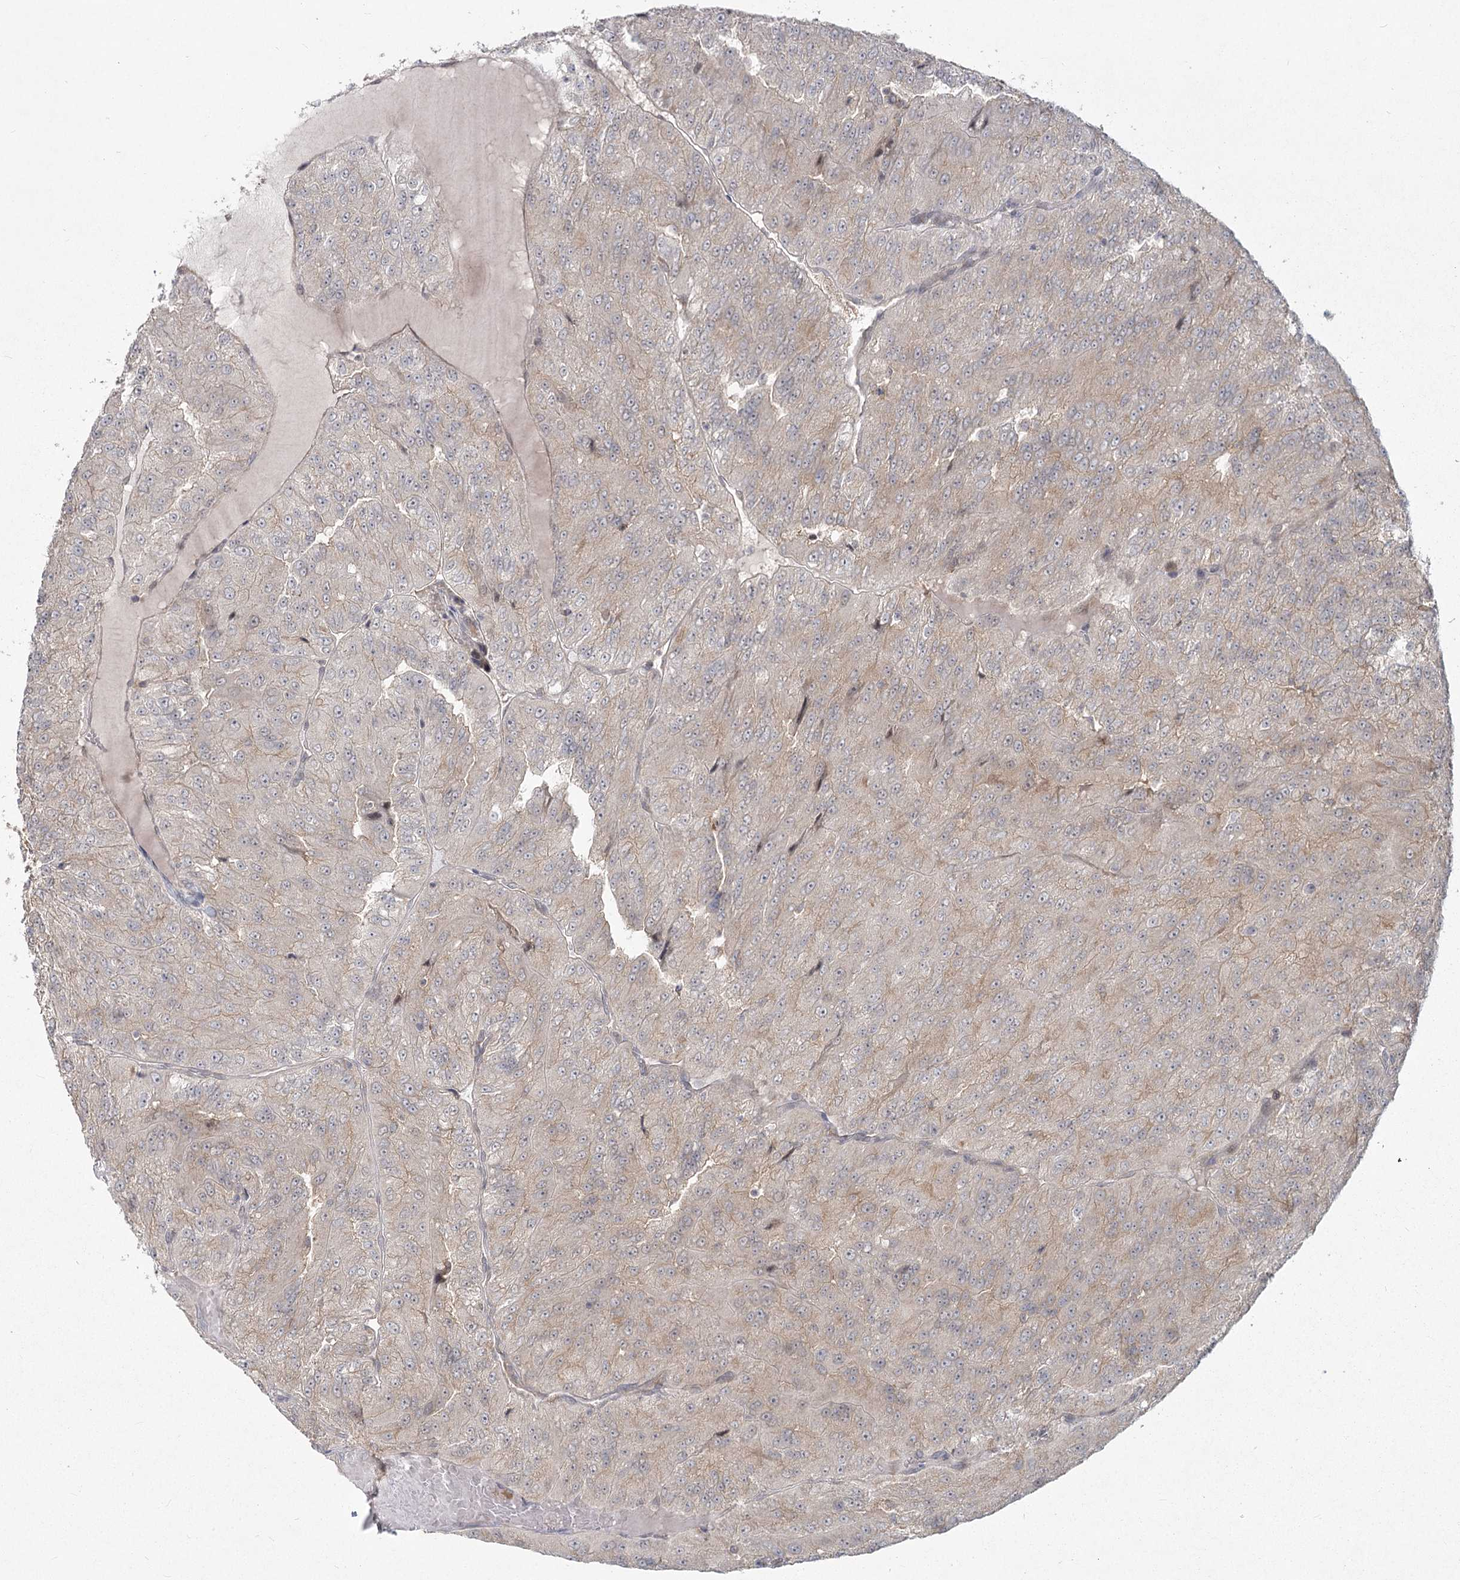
{"staining": {"intensity": "weak", "quantity": "25%-75%", "location": "cytoplasmic/membranous"}, "tissue": "renal cancer", "cell_type": "Tumor cells", "image_type": "cancer", "snomed": [{"axis": "morphology", "description": "Adenocarcinoma, NOS"}, {"axis": "topography", "description": "Kidney"}], "caption": "Brown immunohistochemical staining in human renal adenocarcinoma shows weak cytoplasmic/membranous positivity in about 25%-75% of tumor cells. (DAB (3,3'-diaminobenzidine) = brown stain, brightfield microscopy at high magnification).", "gene": "AP2M1", "patient": {"sex": "female", "age": 63}}